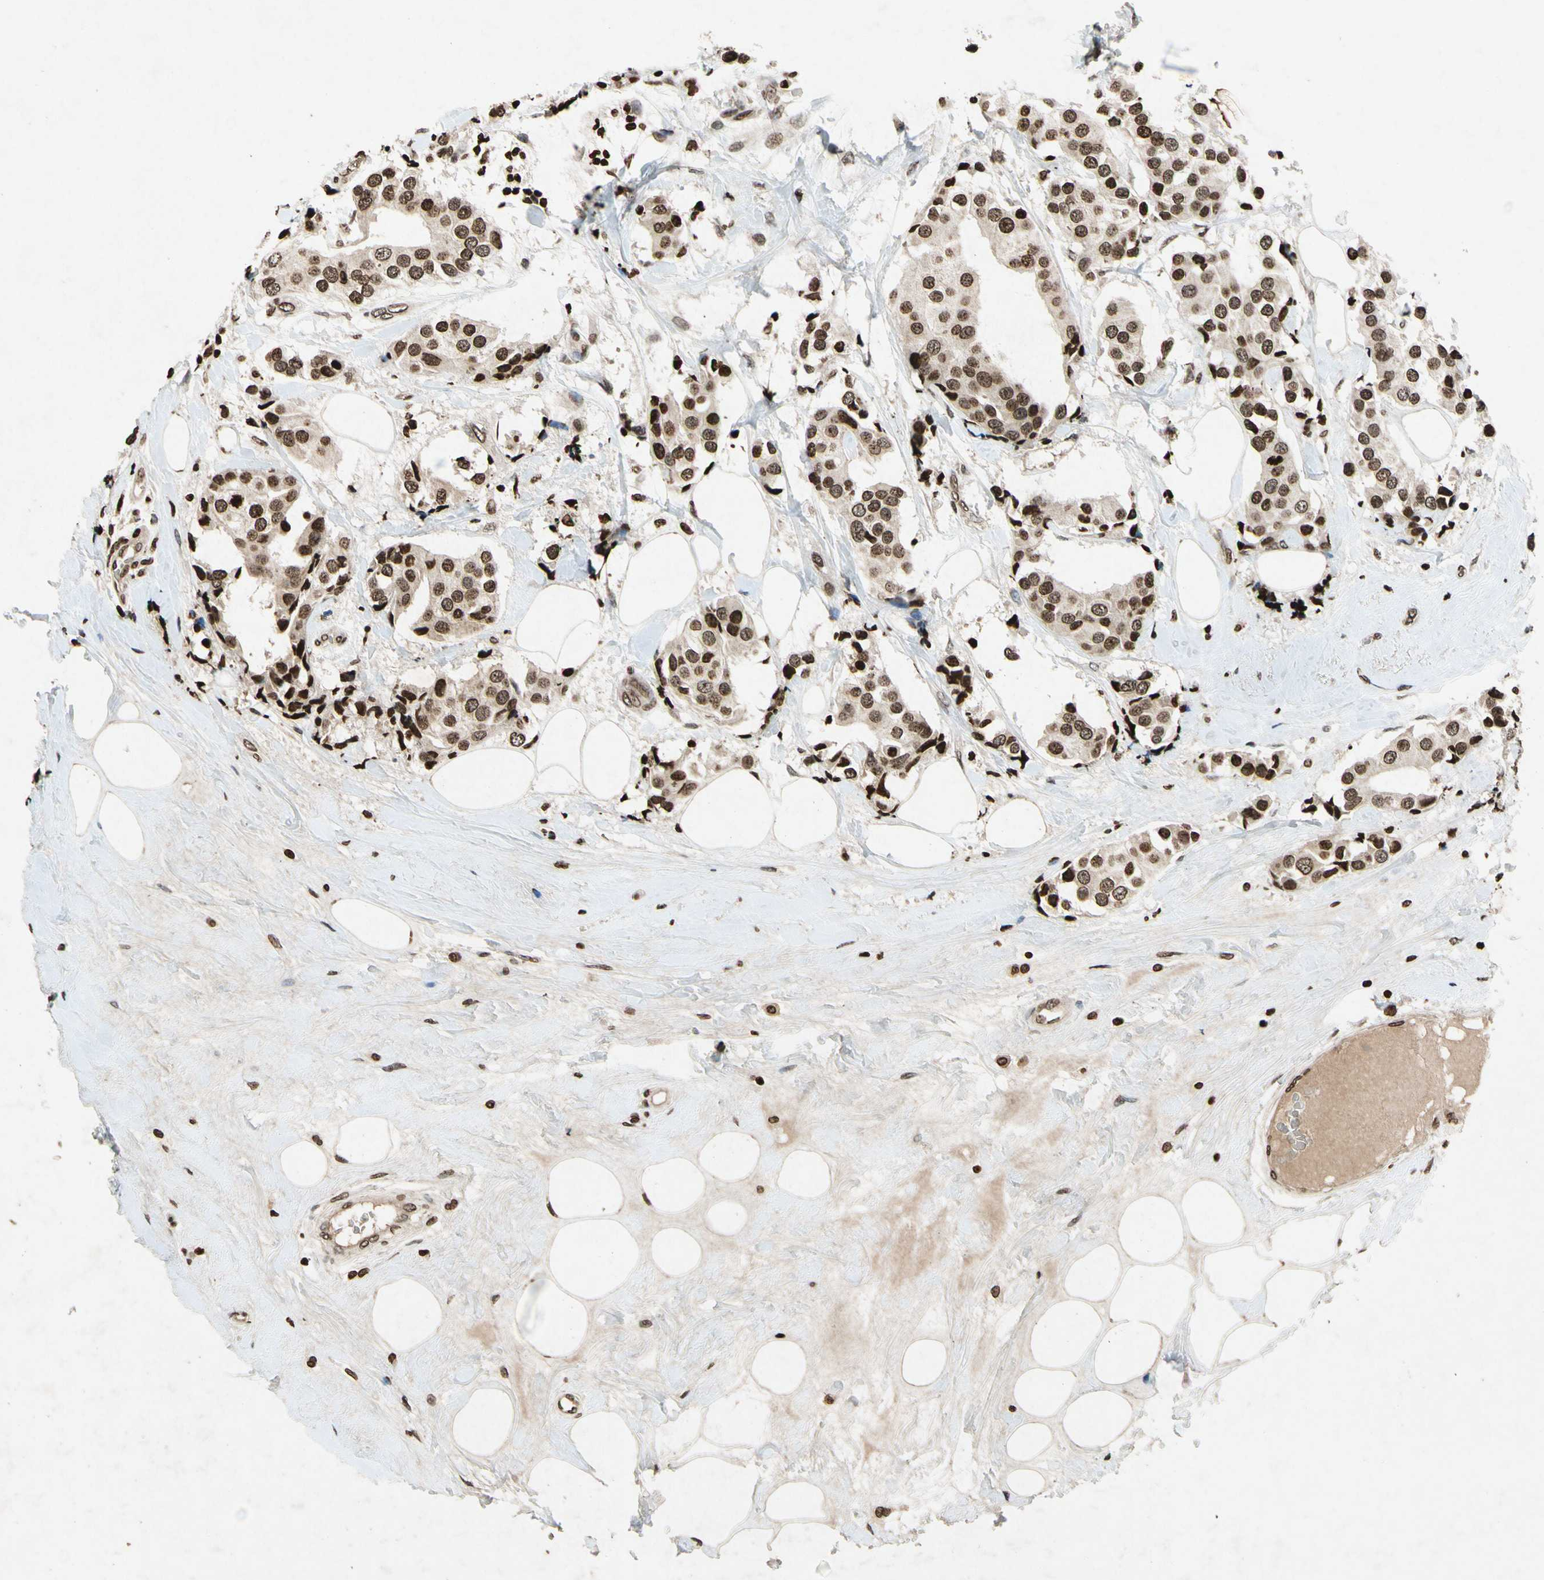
{"staining": {"intensity": "strong", "quantity": ">75%", "location": "nuclear"}, "tissue": "breast cancer", "cell_type": "Tumor cells", "image_type": "cancer", "snomed": [{"axis": "morphology", "description": "Normal tissue, NOS"}, {"axis": "morphology", "description": "Duct carcinoma"}, {"axis": "topography", "description": "Breast"}], "caption": "Breast cancer stained with a brown dye shows strong nuclear positive staining in approximately >75% of tumor cells.", "gene": "HOXB3", "patient": {"sex": "female", "age": 39}}